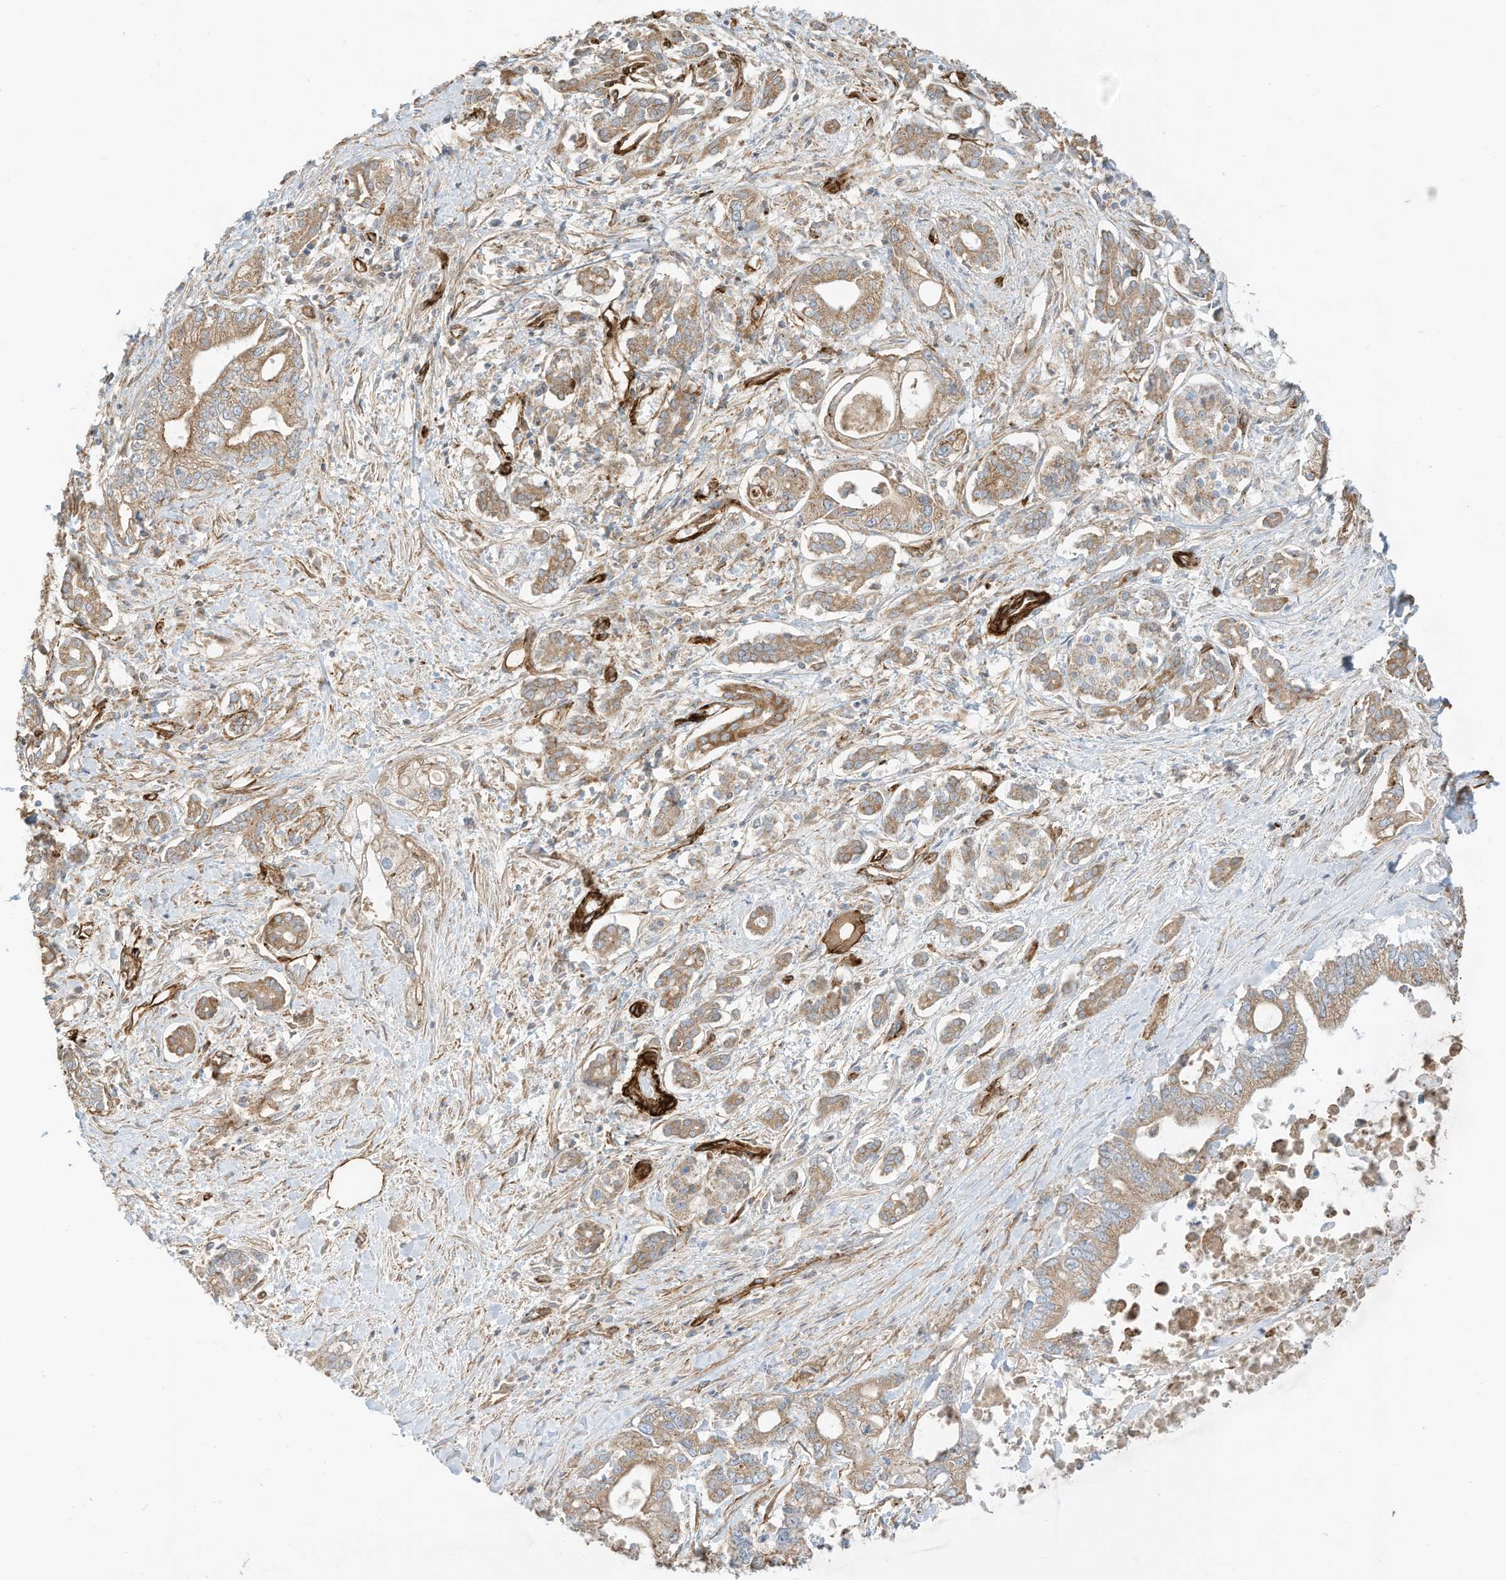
{"staining": {"intensity": "moderate", "quantity": ">75%", "location": "cytoplasmic/membranous"}, "tissue": "pancreatic cancer", "cell_type": "Tumor cells", "image_type": "cancer", "snomed": [{"axis": "morphology", "description": "Adenocarcinoma, NOS"}, {"axis": "topography", "description": "Pancreas"}], "caption": "Tumor cells exhibit medium levels of moderate cytoplasmic/membranous staining in approximately >75% of cells in human adenocarcinoma (pancreatic). The protein of interest is shown in brown color, while the nuclei are stained blue.", "gene": "ABCB7", "patient": {"sex": "male", "age": 69}}